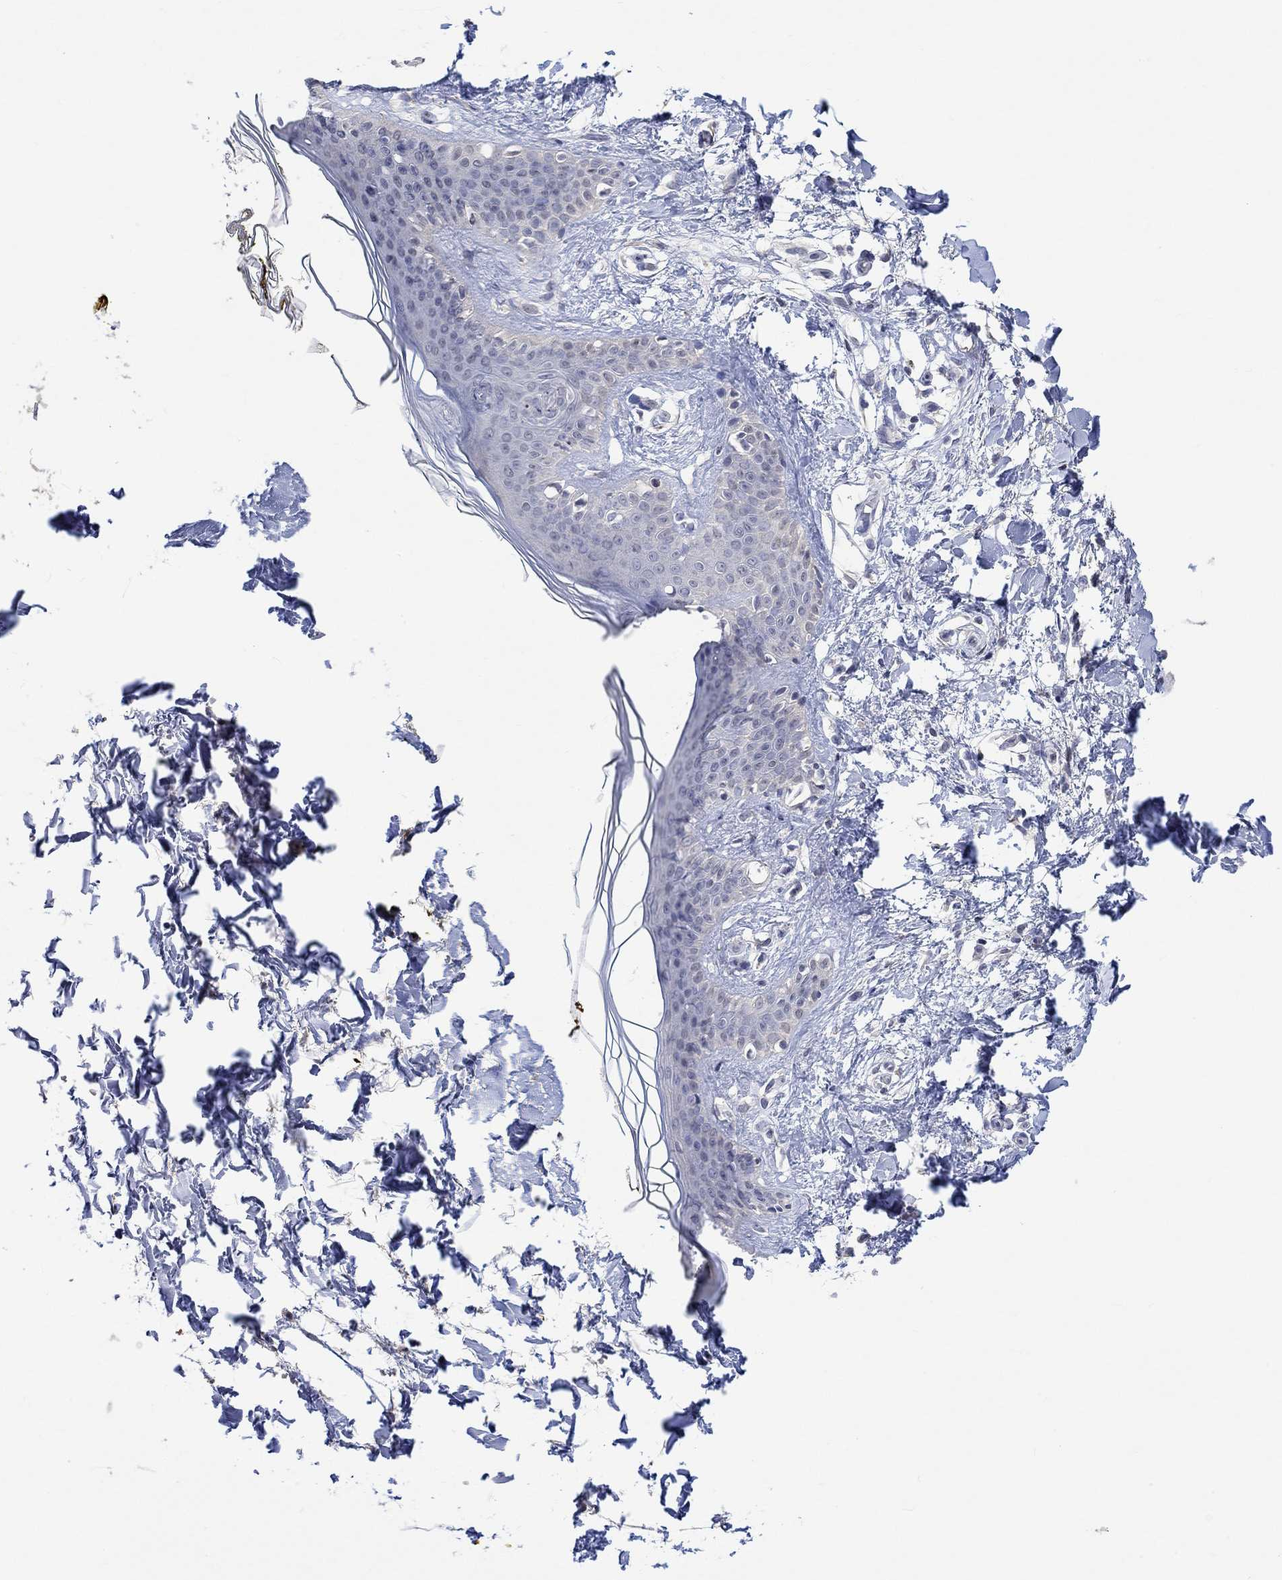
{"staining": {"intensity": "negative", "quantity": "none", "location": "none"}, "tissue": "skin", "cell_type": "Fibroblasts", "image_type": "normal", "snomed": [{"axis": "morphology", "description": "Normal tissue, NOS"}, {"axis": "topography", "description": "Skin"}], "caption": "Histopathology image shows no significant protein positivity in fibroblasts of unremarkable skin. The staining is performed using DAB brown chromogen with nuclei counter-stained in using hematoxylin.", "gene": "PNMA5", "patient": {"sex": "female", "age": 34}}